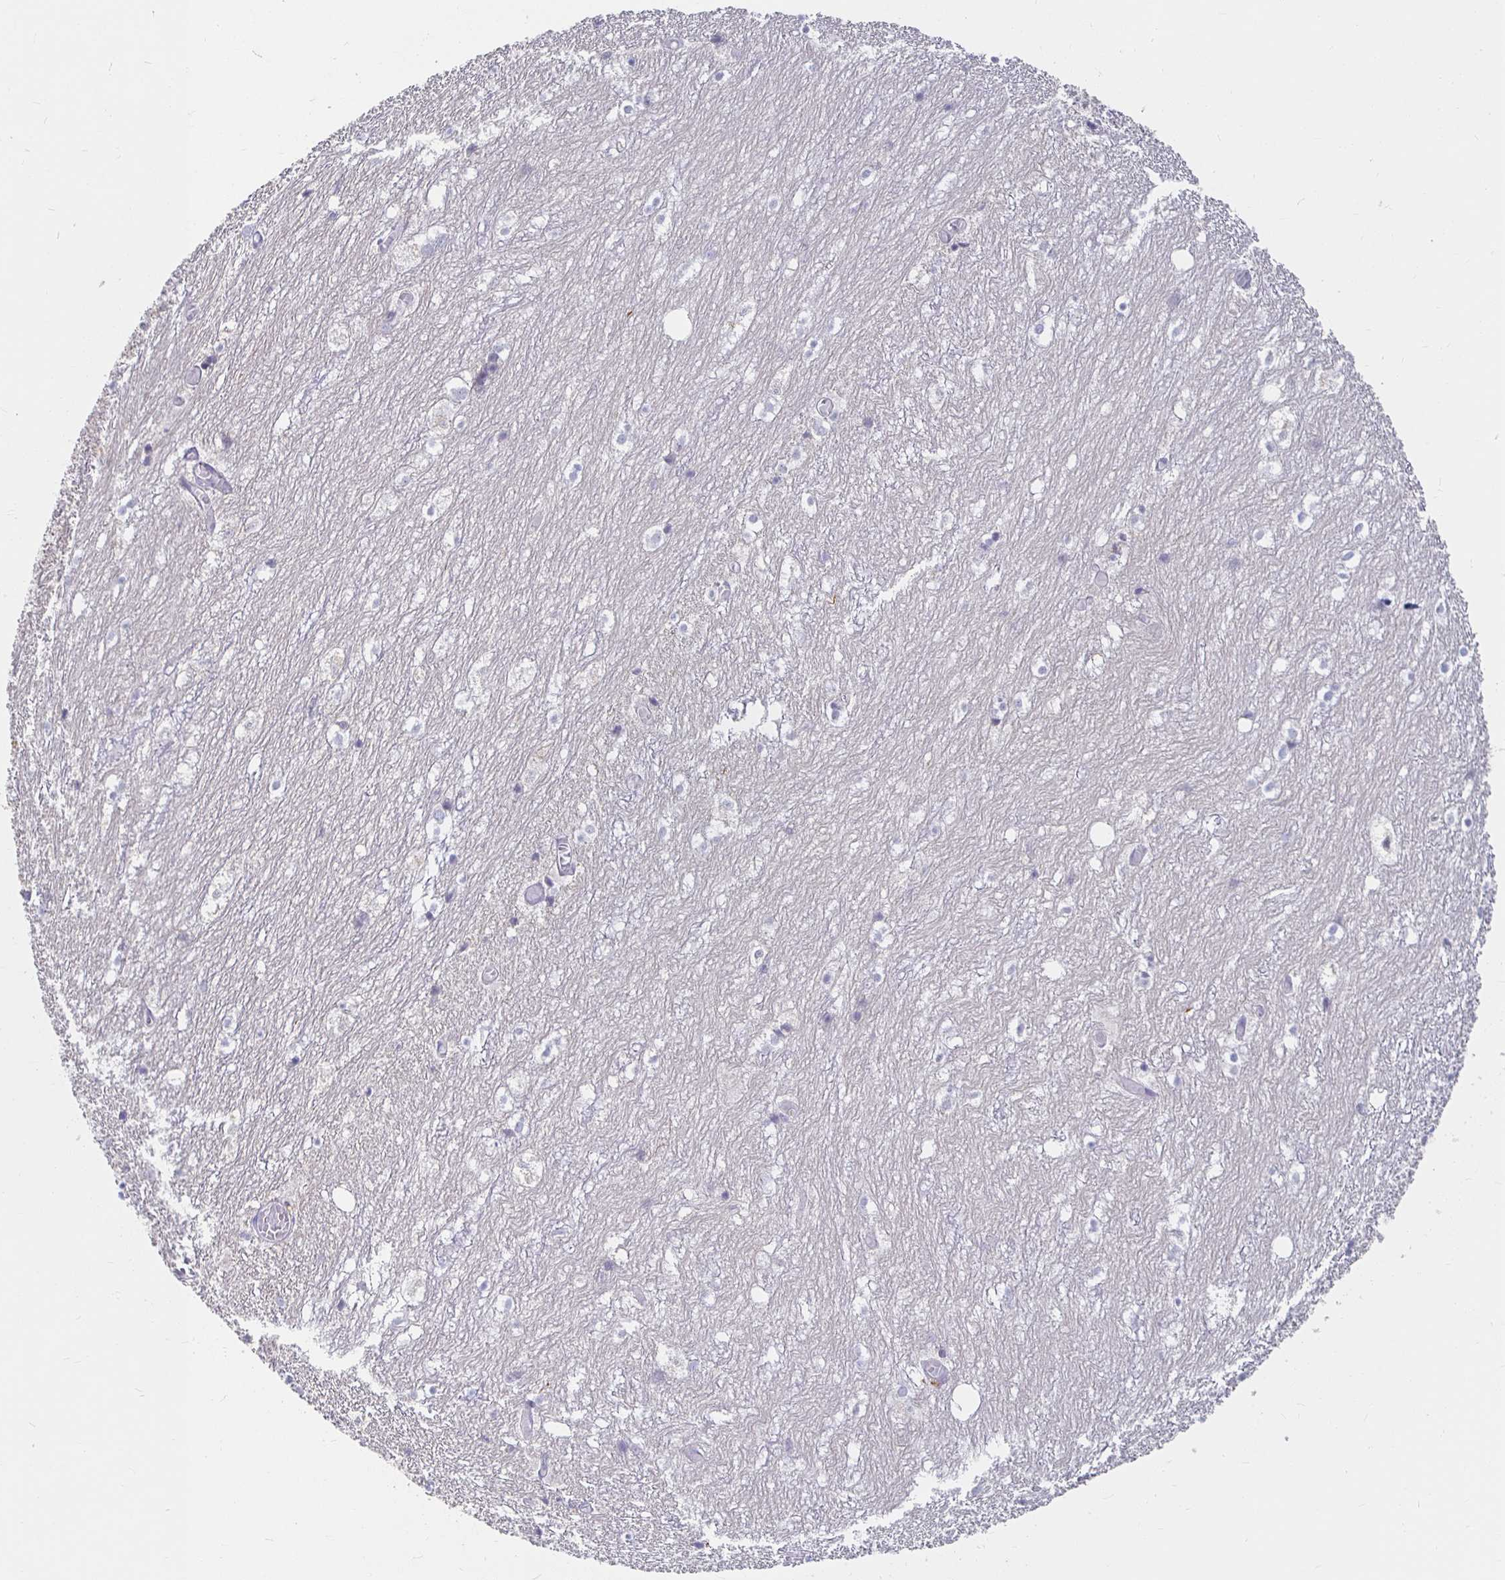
{"staining": {"intensity": "negative", "quantity": "none", "location": "none"}, "tissue": "hippocampus", "cell_type": "Glial cells", "image_type": "normal", "snomed": [{"axis": "morphology", "description": "Normal tissue, NOS"}, {"axis": "topography", "description": "Hippocampus"}], "caption": "High magnification brightfield microscopy of unremarkable hippocampus stained with DAB (brown) and counterstained with hematoxylin (blue): glial cells show no significant staining. (DAB immunohistochemistry (IHC) with hematoxylin counter stain).", "gene": "RNF144B", "patient": {"sex": "female", "age": 52}}